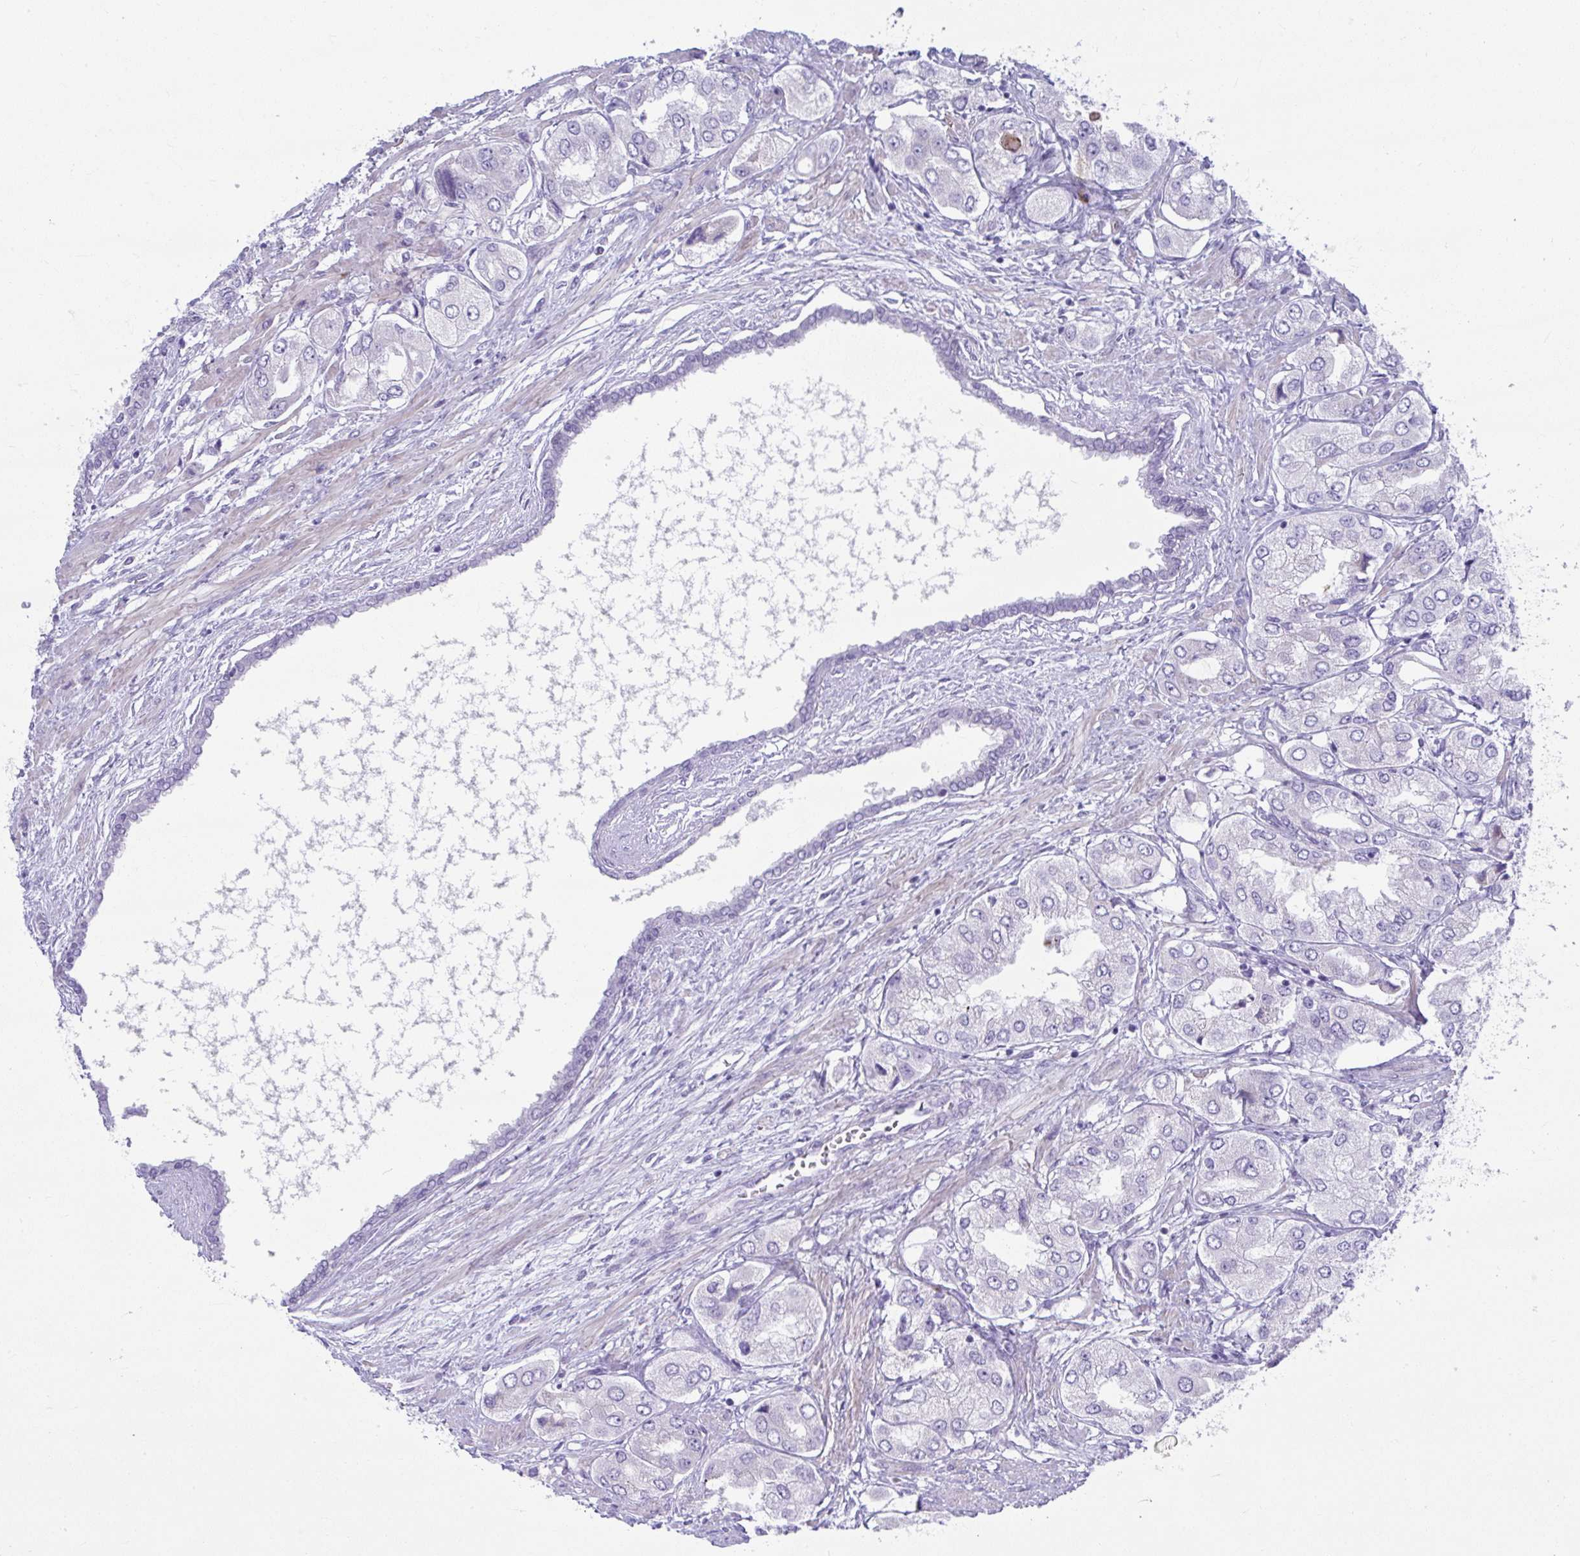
{"staining": {"intensity": "negative", "quantity": "none", "location": "none"}, "tissue": "prostate cancer", "cell_type": "Tumor cells", "image_type": "cancer", "snomed": [{"axis": "morphology", "description": "Adenocarcinoma, Low grade"}, {"axis": "topography", "description": "Prostate"}], "caption": "Immunohistochemistry (IHC) image of prostate adenocarcinoma (low-grade) stained for a protein (brown), which exhibits no staining in tumor cells.", "gene": "ISL1", "patient": {"sex": "male", "age": 69}}